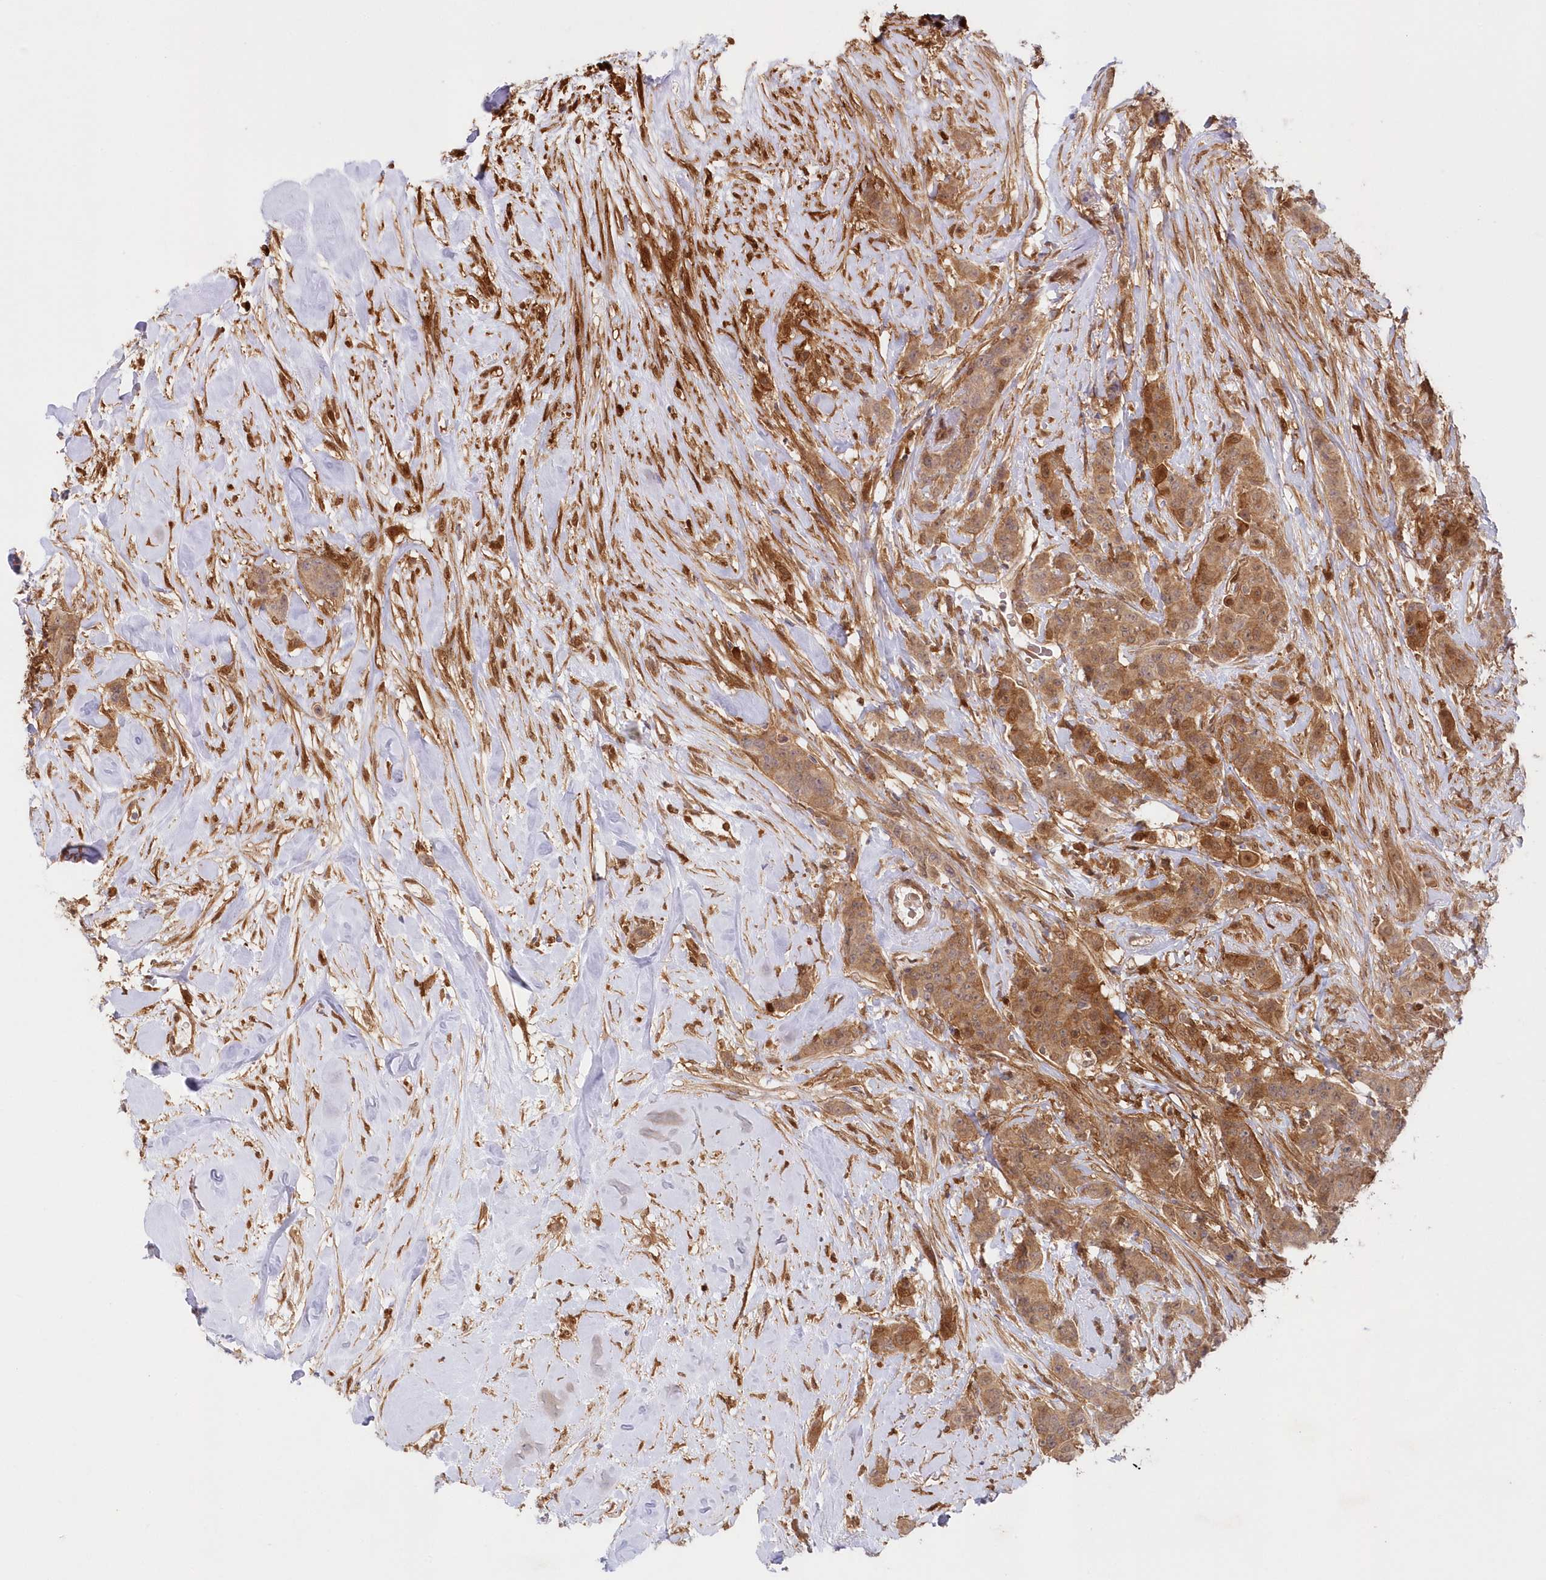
{"staining": {"intensity": "moderate", "quantity": ">75%", "location": "cytoplasmic/membranous,nuclear"}, "tissue": "breast cancer", "cell_type": "Tumor cells", "image_type": "cancer", "snomed": [{"axis": "morphology", "description": "Duct carcinoma"}, {"axis": "topography", "description": "Breast"}], "caption": "The immunohistochemical stain shows moderate cytoplasmic/membranous and nuclear expression in tumor cells of breast cancer tissue.", "gene": "GBE1", "patient": {"sex": "female", "age": 40}}